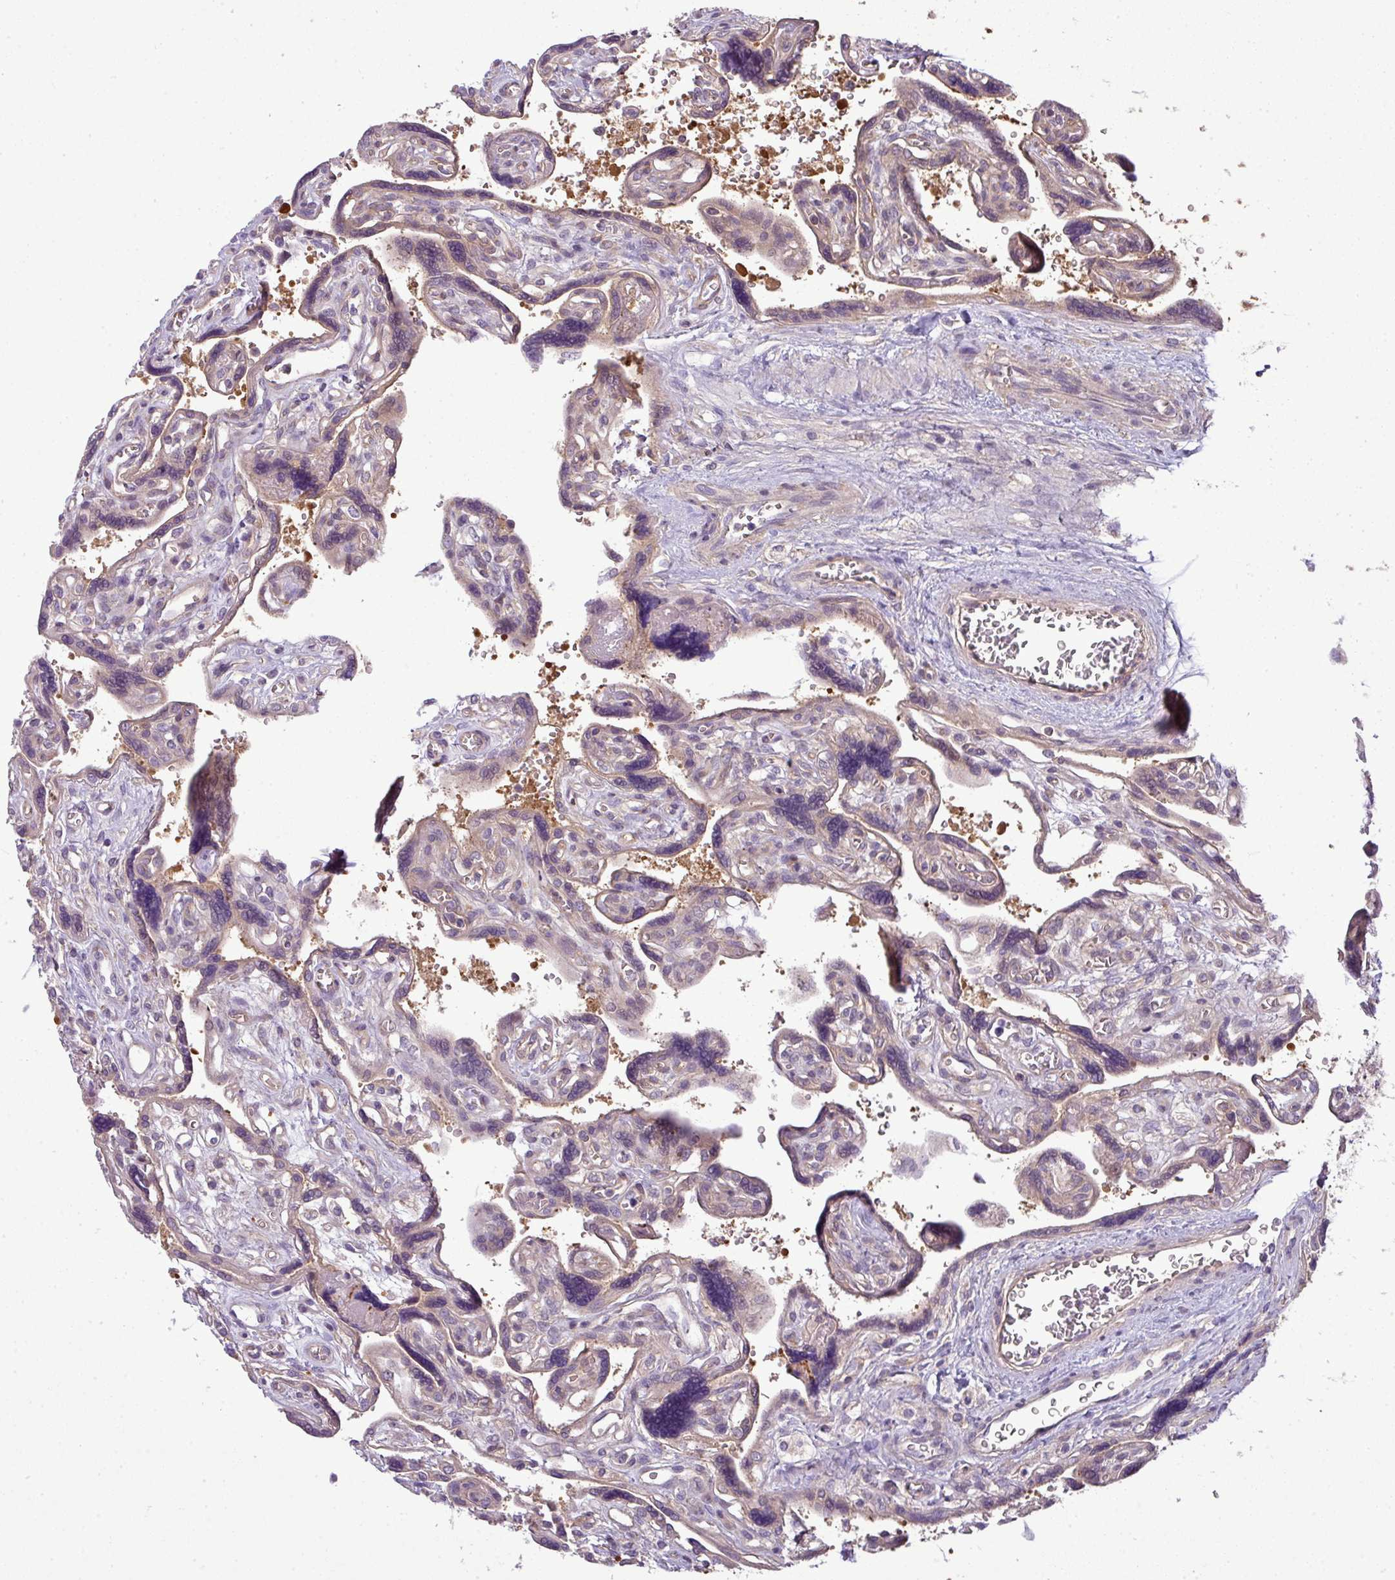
{"staining": {"intensity": "weak", "quantity": "<25%", "location": "nuclear"}, "tissue": "placenta", "cell_type": "Decidual cells", "image_type": "normal", "snomed": [{"axis": "morphology", "description": "Normal tissue, NOS"}, {"axis": "topography", "description": "Placenta"}], "caption": "IHC of normal human placenta shows no positivity in decidual cells. (Brightfield microscopy of DAB IHC at high magnification).", "gene": "STAT5A", "patient": {"sex": "female", "age": 39}}